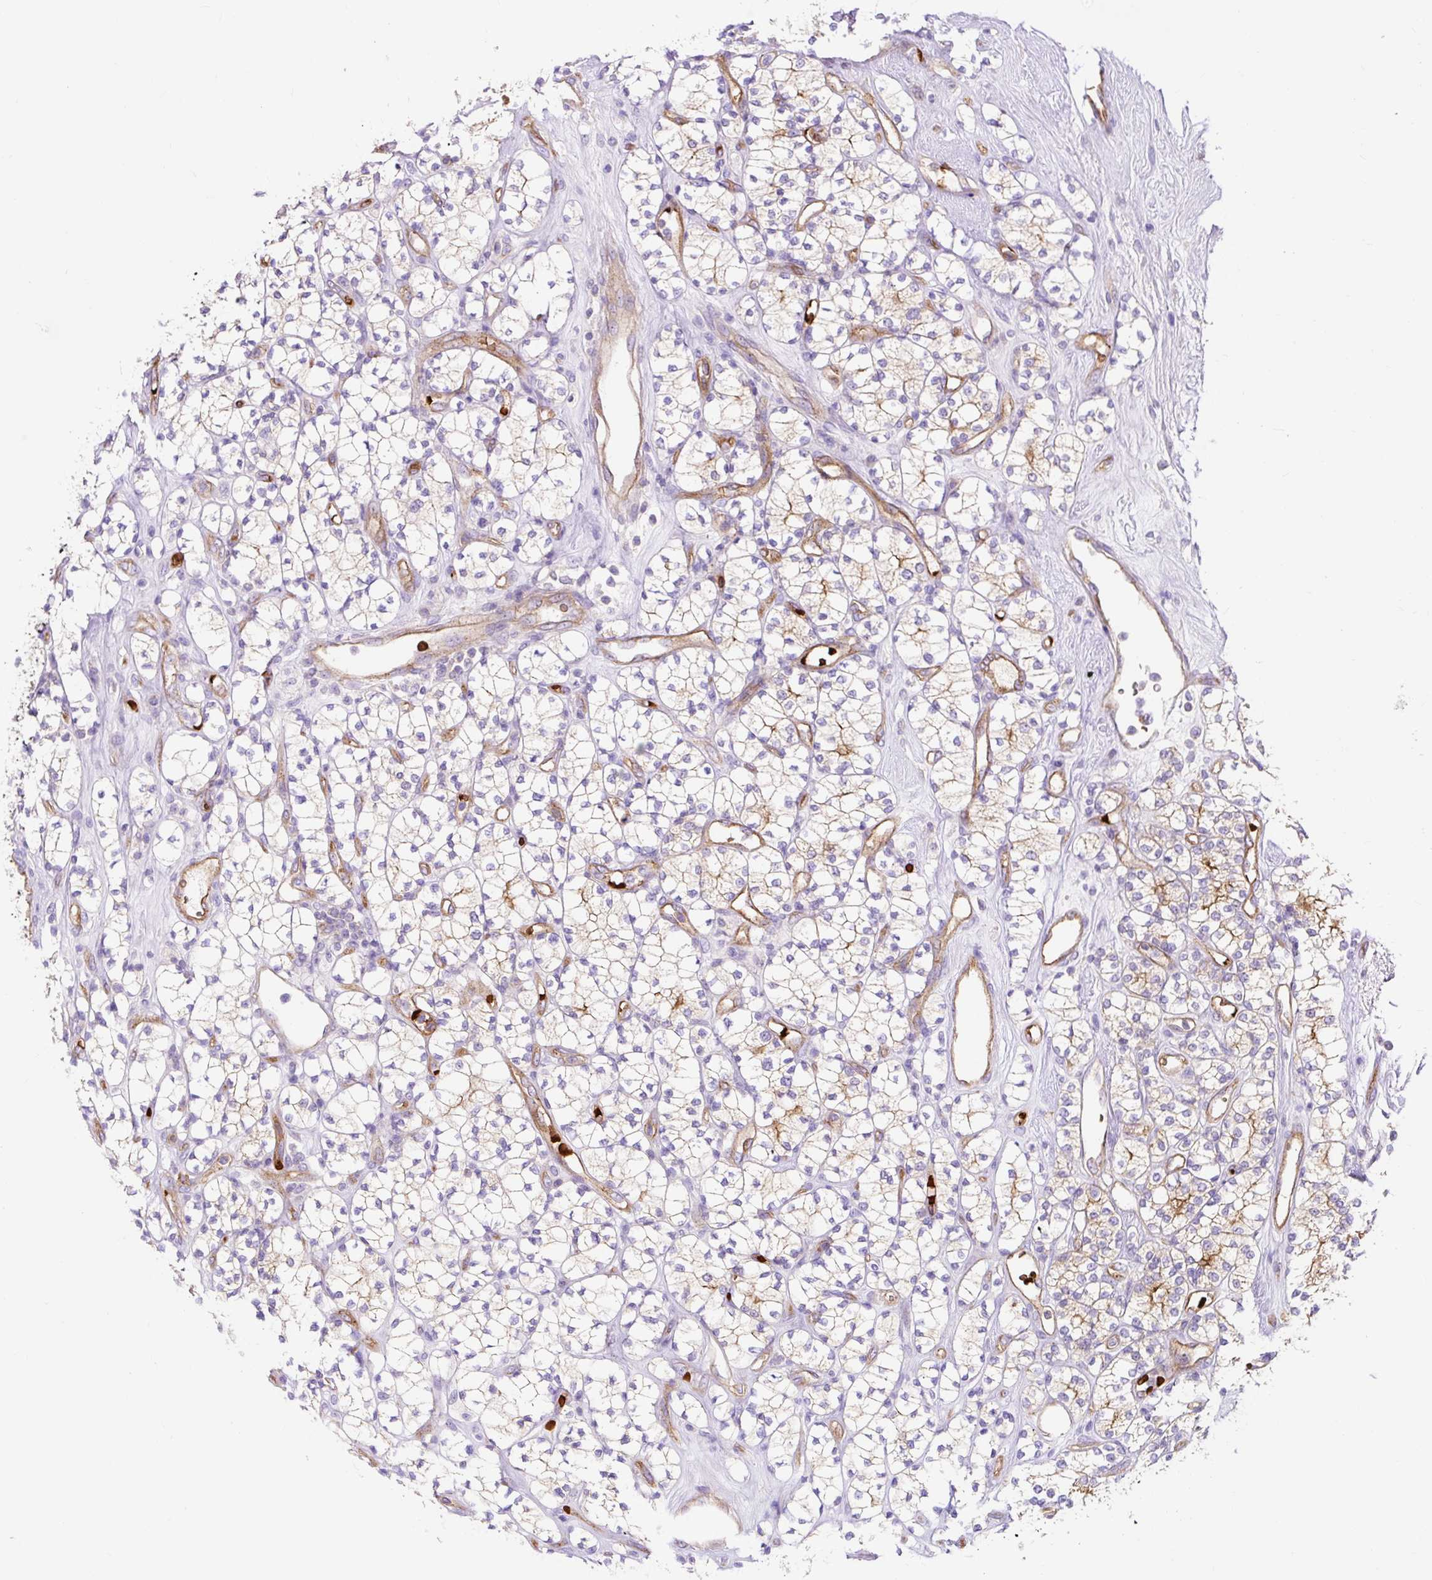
{"staining": {"intensity": "moderate", "quantity": "<25%", "location": "cytoplasmic/membranous"}, "tissue": "renal cancer", "cell_type": "Tumor cells", "image_type": "cancer", "snomed": [{"axis": "morphology", "description": "Adenocarcinoma, NOS"}, {"axis": "topography", "description": "Kidney"}], "caption": "The micrograph shows a brown stain indicating the presence of a protein in the cytoplasmic/membranous of tumor cells in renal adenocarcinoma.", "gene": "HIP1R", "patient": {"sex": "male", "age": 77}}